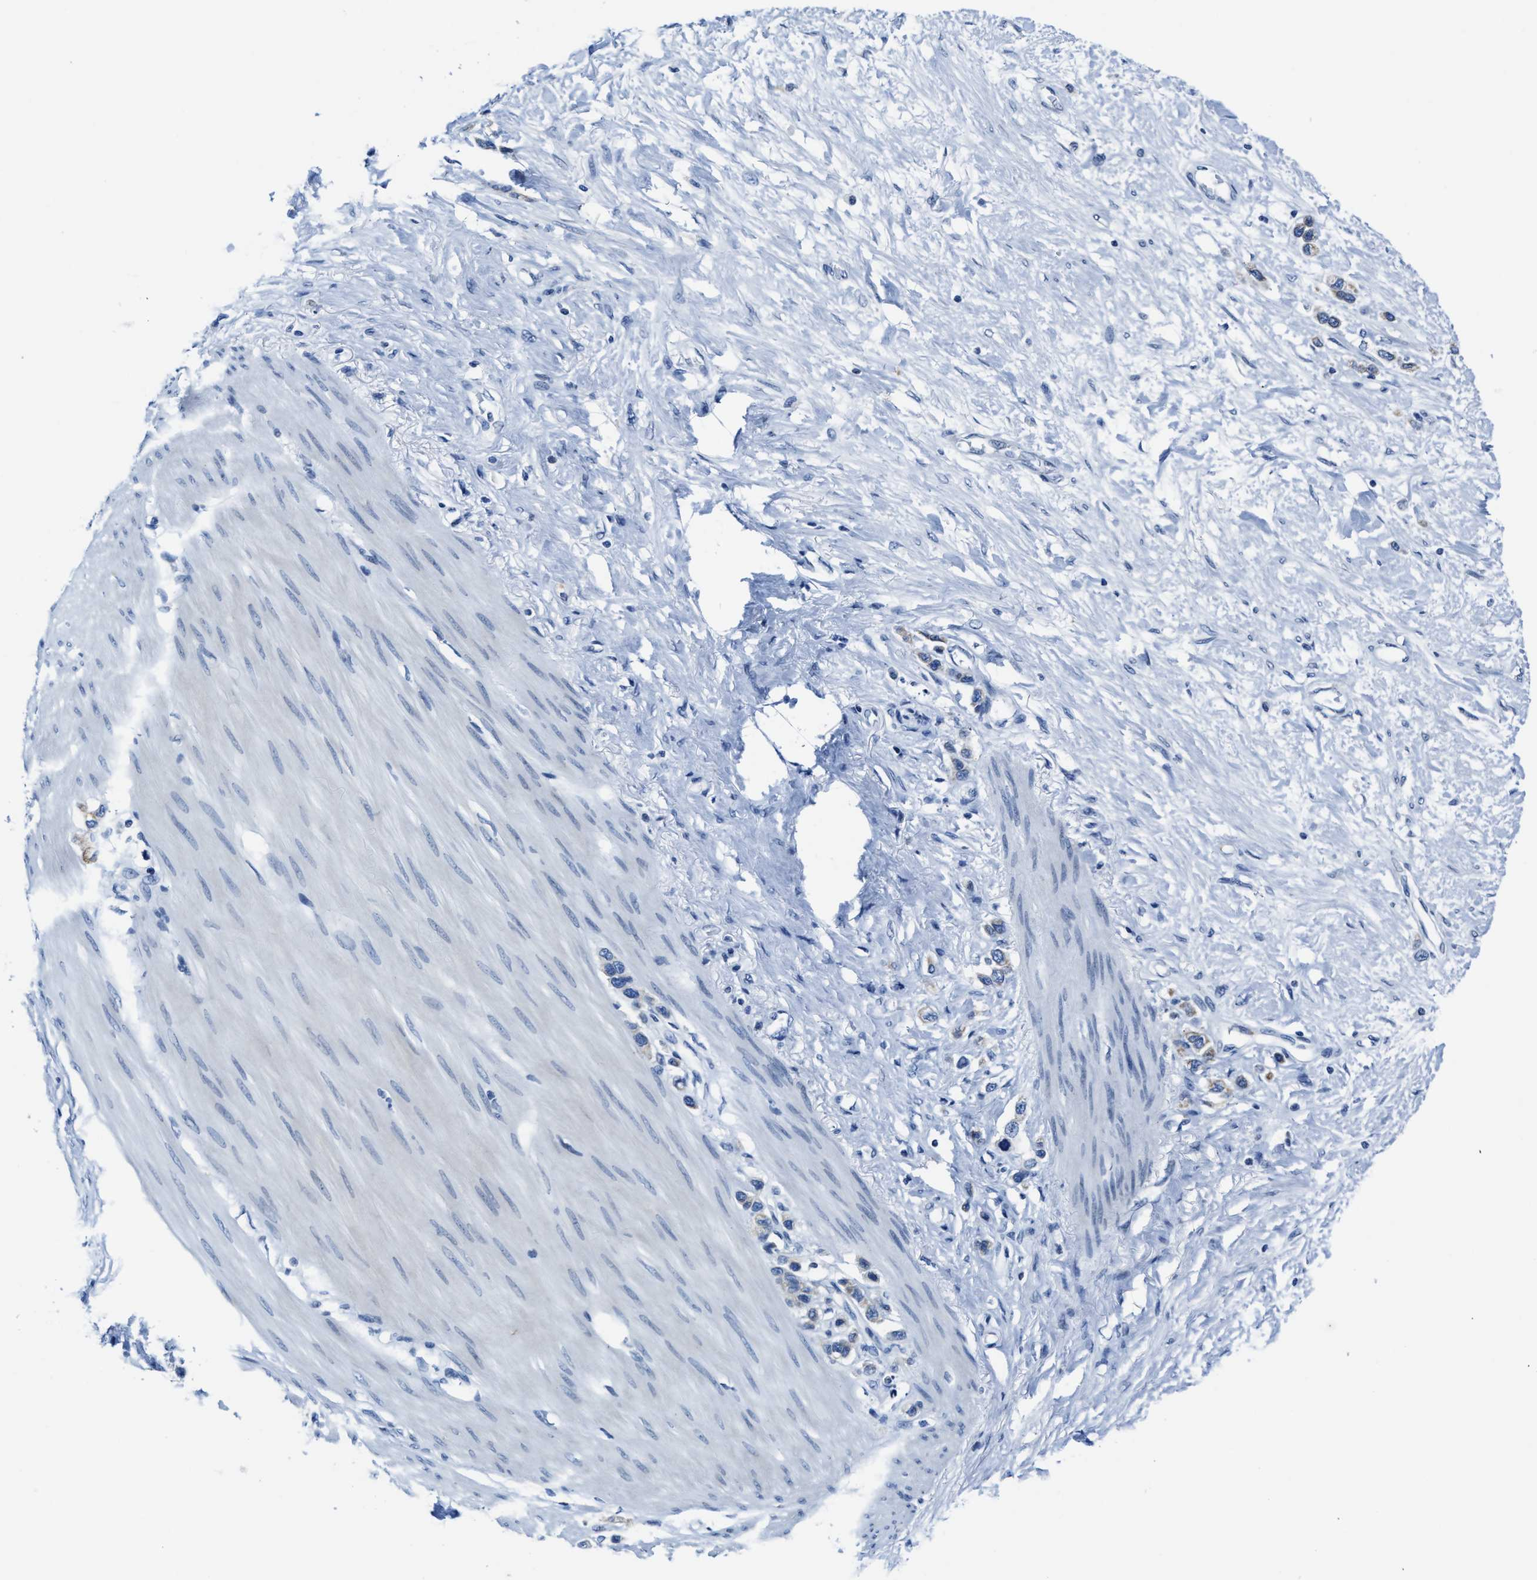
{"staining": {"intensity": "negative", "quantity": "none", "location": "none"}, "tissue": "stomach cancer", "cell_type": "Tumor cells", "image_type": "cancer", "snomed": [{"axis": "morphology", "description": "Adenocarcinoma, NOS"}, {"axis": "topography", "description": "Stomach"}], "caption": "Stomach adenocarcinoma stained for a protein using immunohistochemistry shows no positivity tumor cells.", "gene": "ASZ1", "patient": {"sex": "female", "age": 65}}